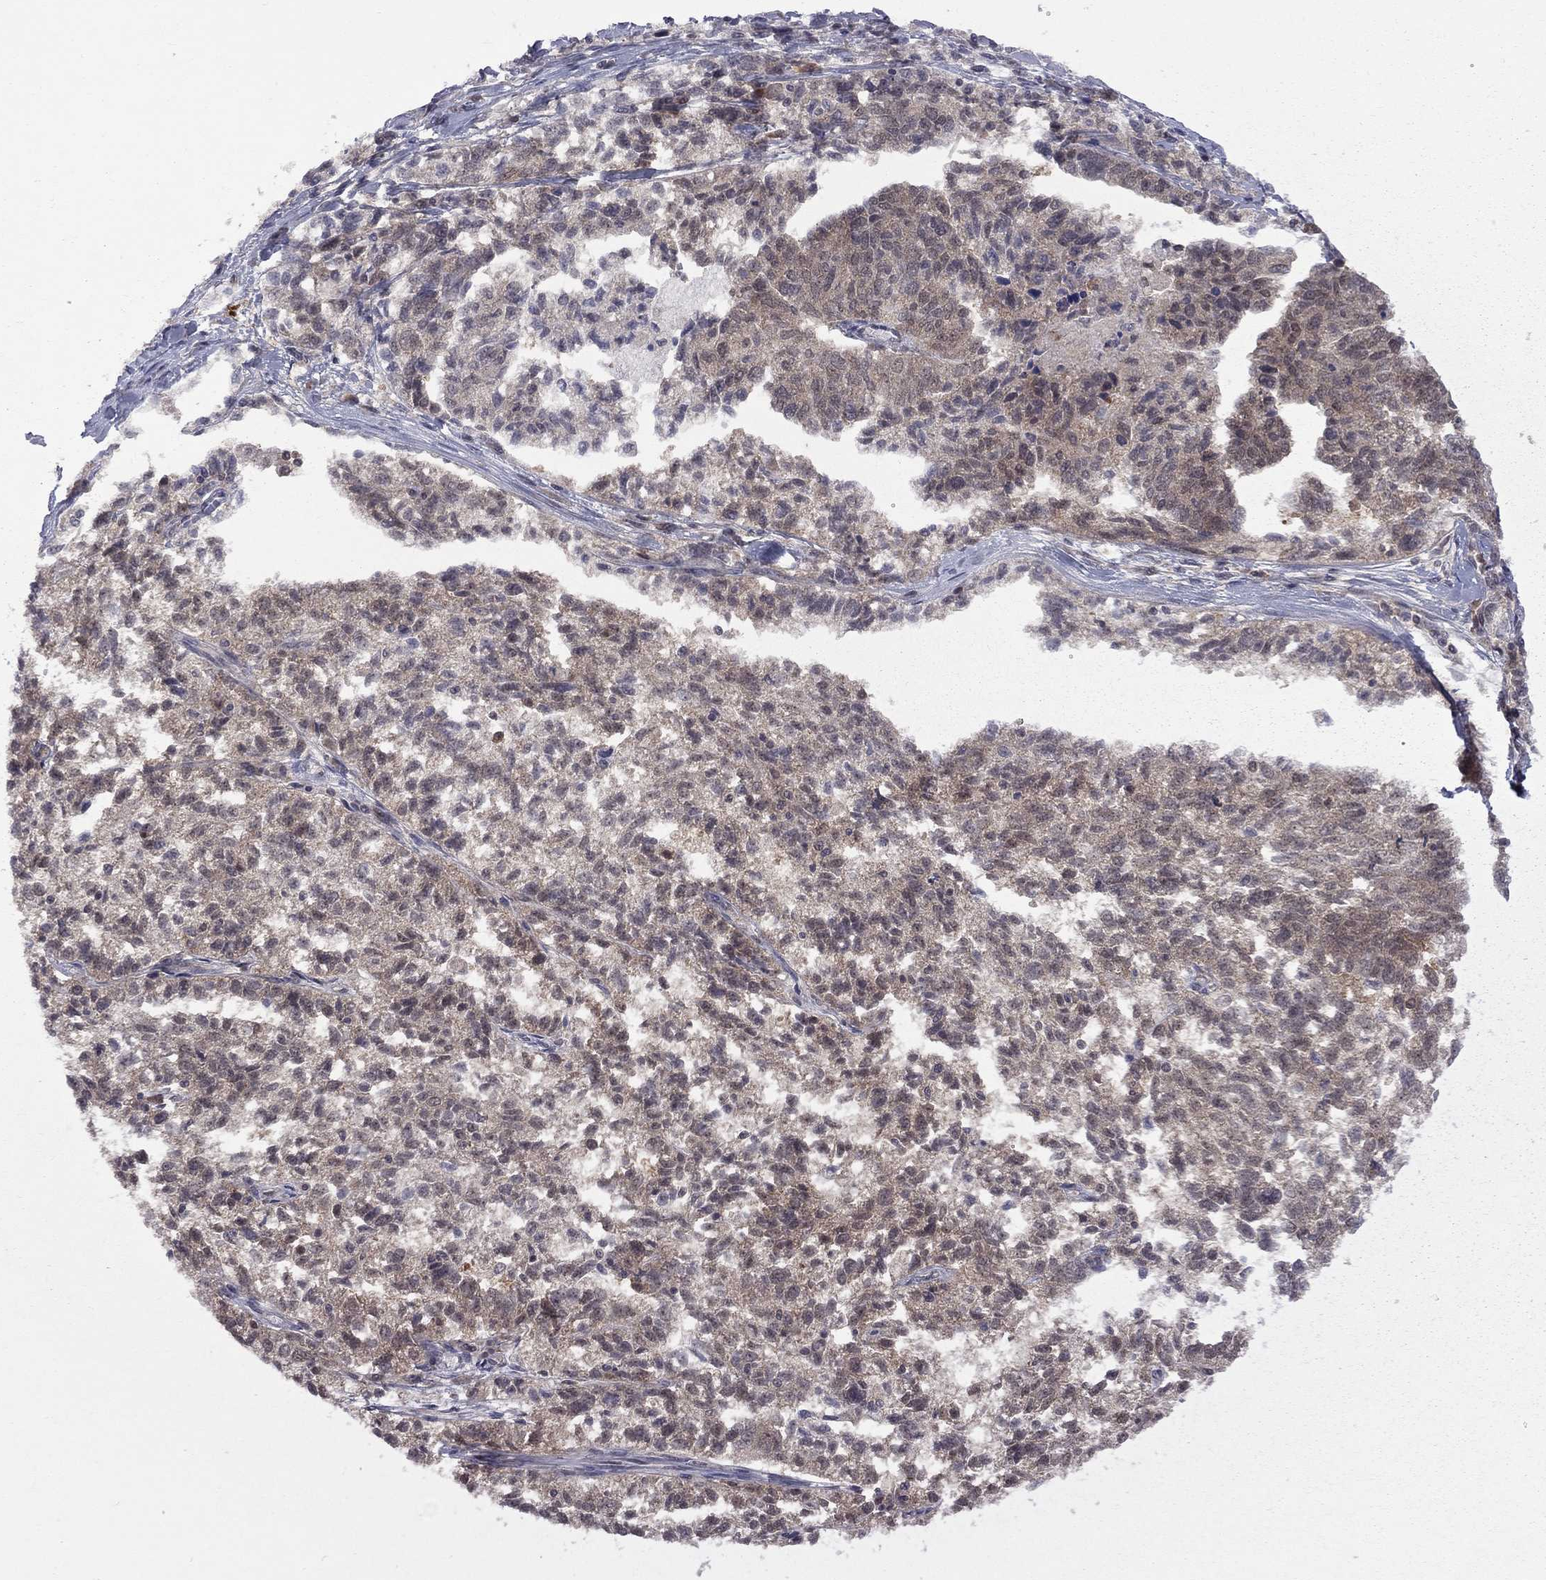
{"staining": {"intensity": "weak", "quantity": ">75%", "location": "cytoplasmic/membranous"}, "tissue": "ovarian cancer", "cell_type": "Tumor cells", "image_type": "cancer", "snomed": [{"axis": "morphology", "description": "Cystadenocarcinoma, serous, NOS"}, {"axis": "topography", "description": "Ovary"}], "caption": "Immunohistochemical staining of ovarian serous cystadenocarcinoma demonstrates low levels of weak cytoplasmic/membranous protein staining in approximately >75% of tumor cells.", "gene": "NAA50", "patient": {"sex": "female", "age": 71}}